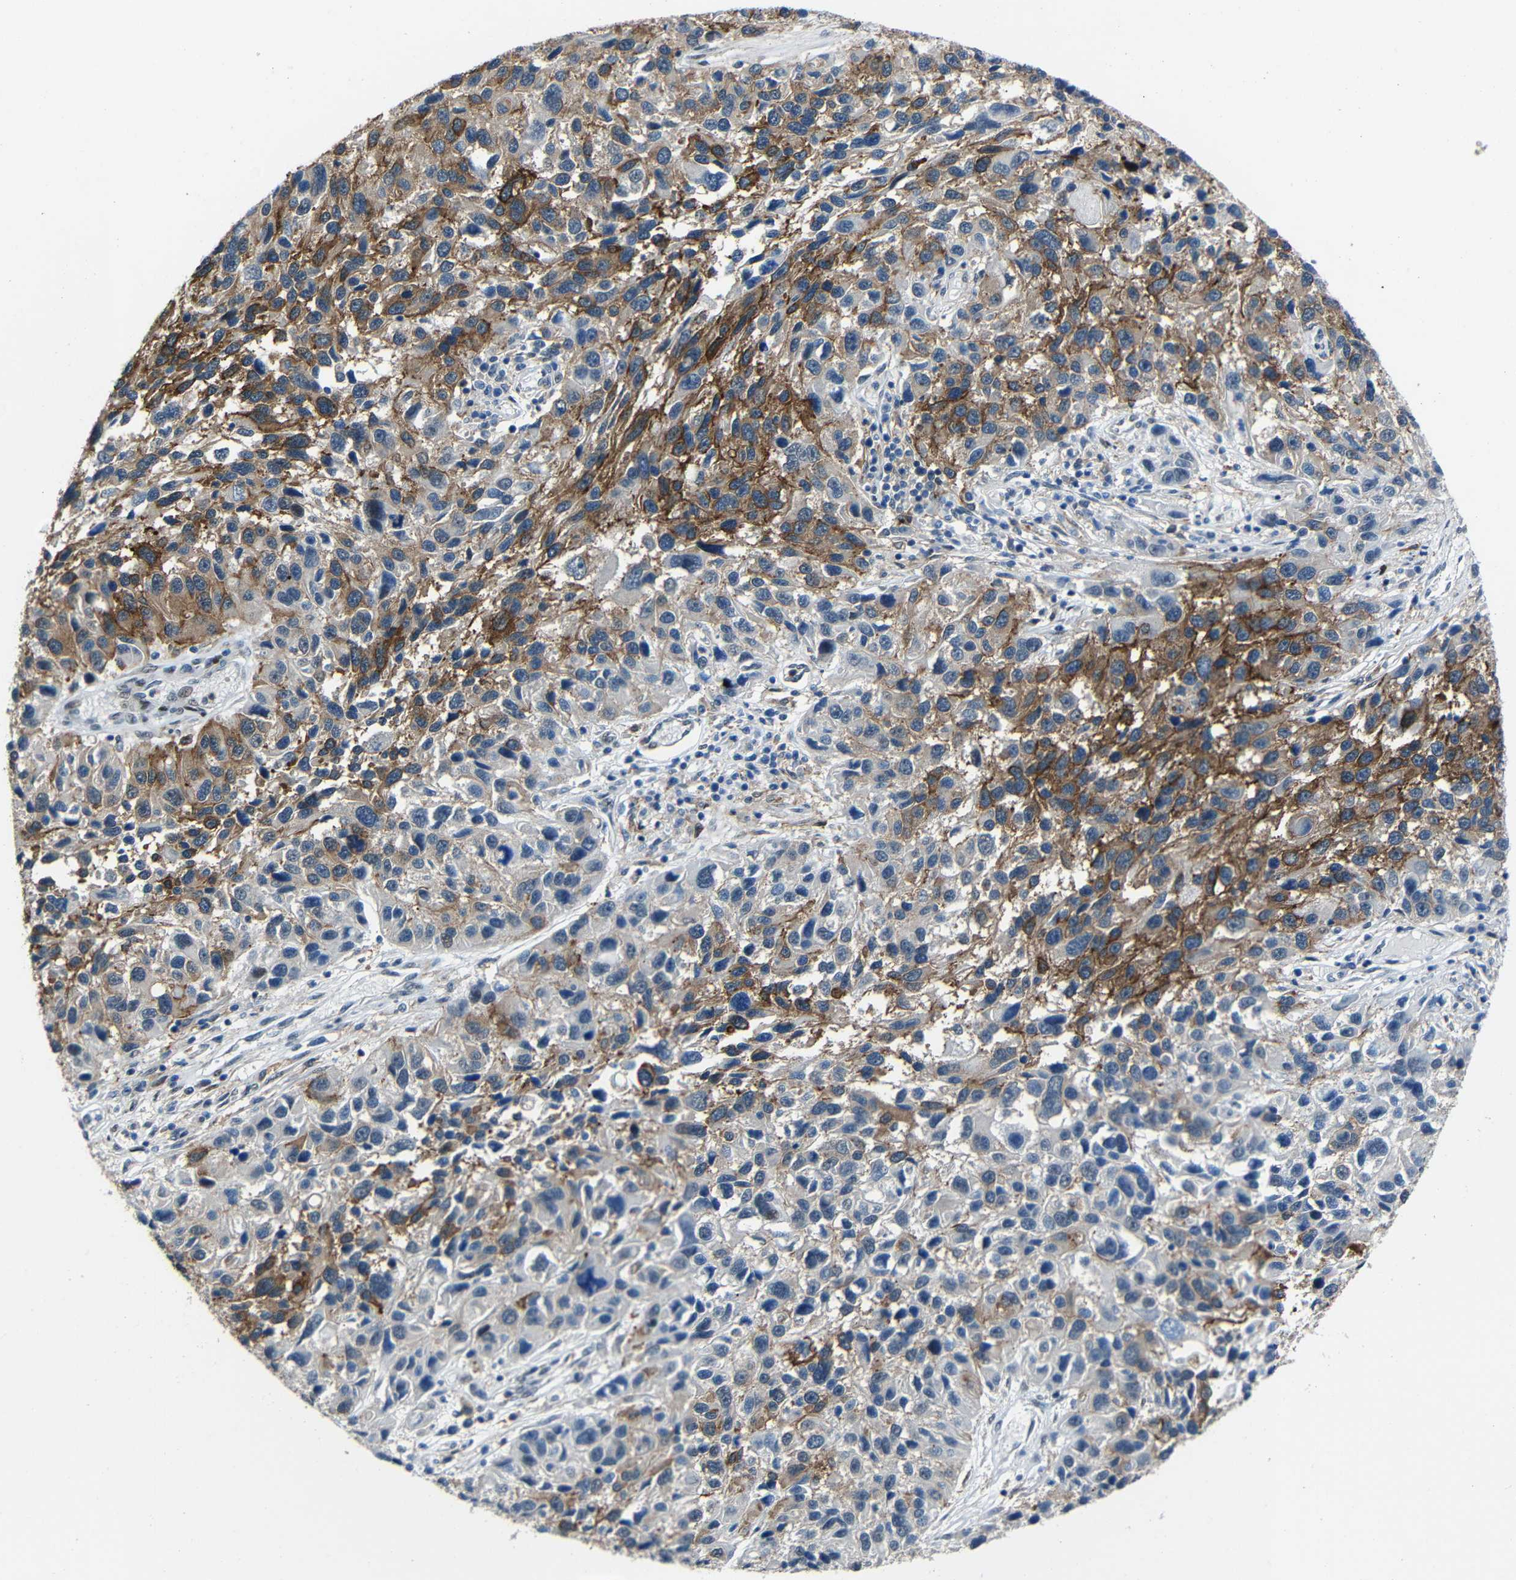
{"staining": {"intensity": "moderate", "quantity": "25%-75%", "location": "cytoplasmic/membranous"}, "tissue": "melanoma", "cell_type": "Tumor cells", "image_type": "cancer", "snomed": [{"axis": "morphology", "description": "Malignant melanoma, NOS"}, {"axis": "topography", "description": "Skin"}], "caption": "This is an image of immunohistochemistry (IHC) staining of malignant melanoma, which shows moderate staining in the cytoplasmic/membranous of tumor cells.", "gene": "DNAJC5", "patient": {"sex": "male", "age": 53}}